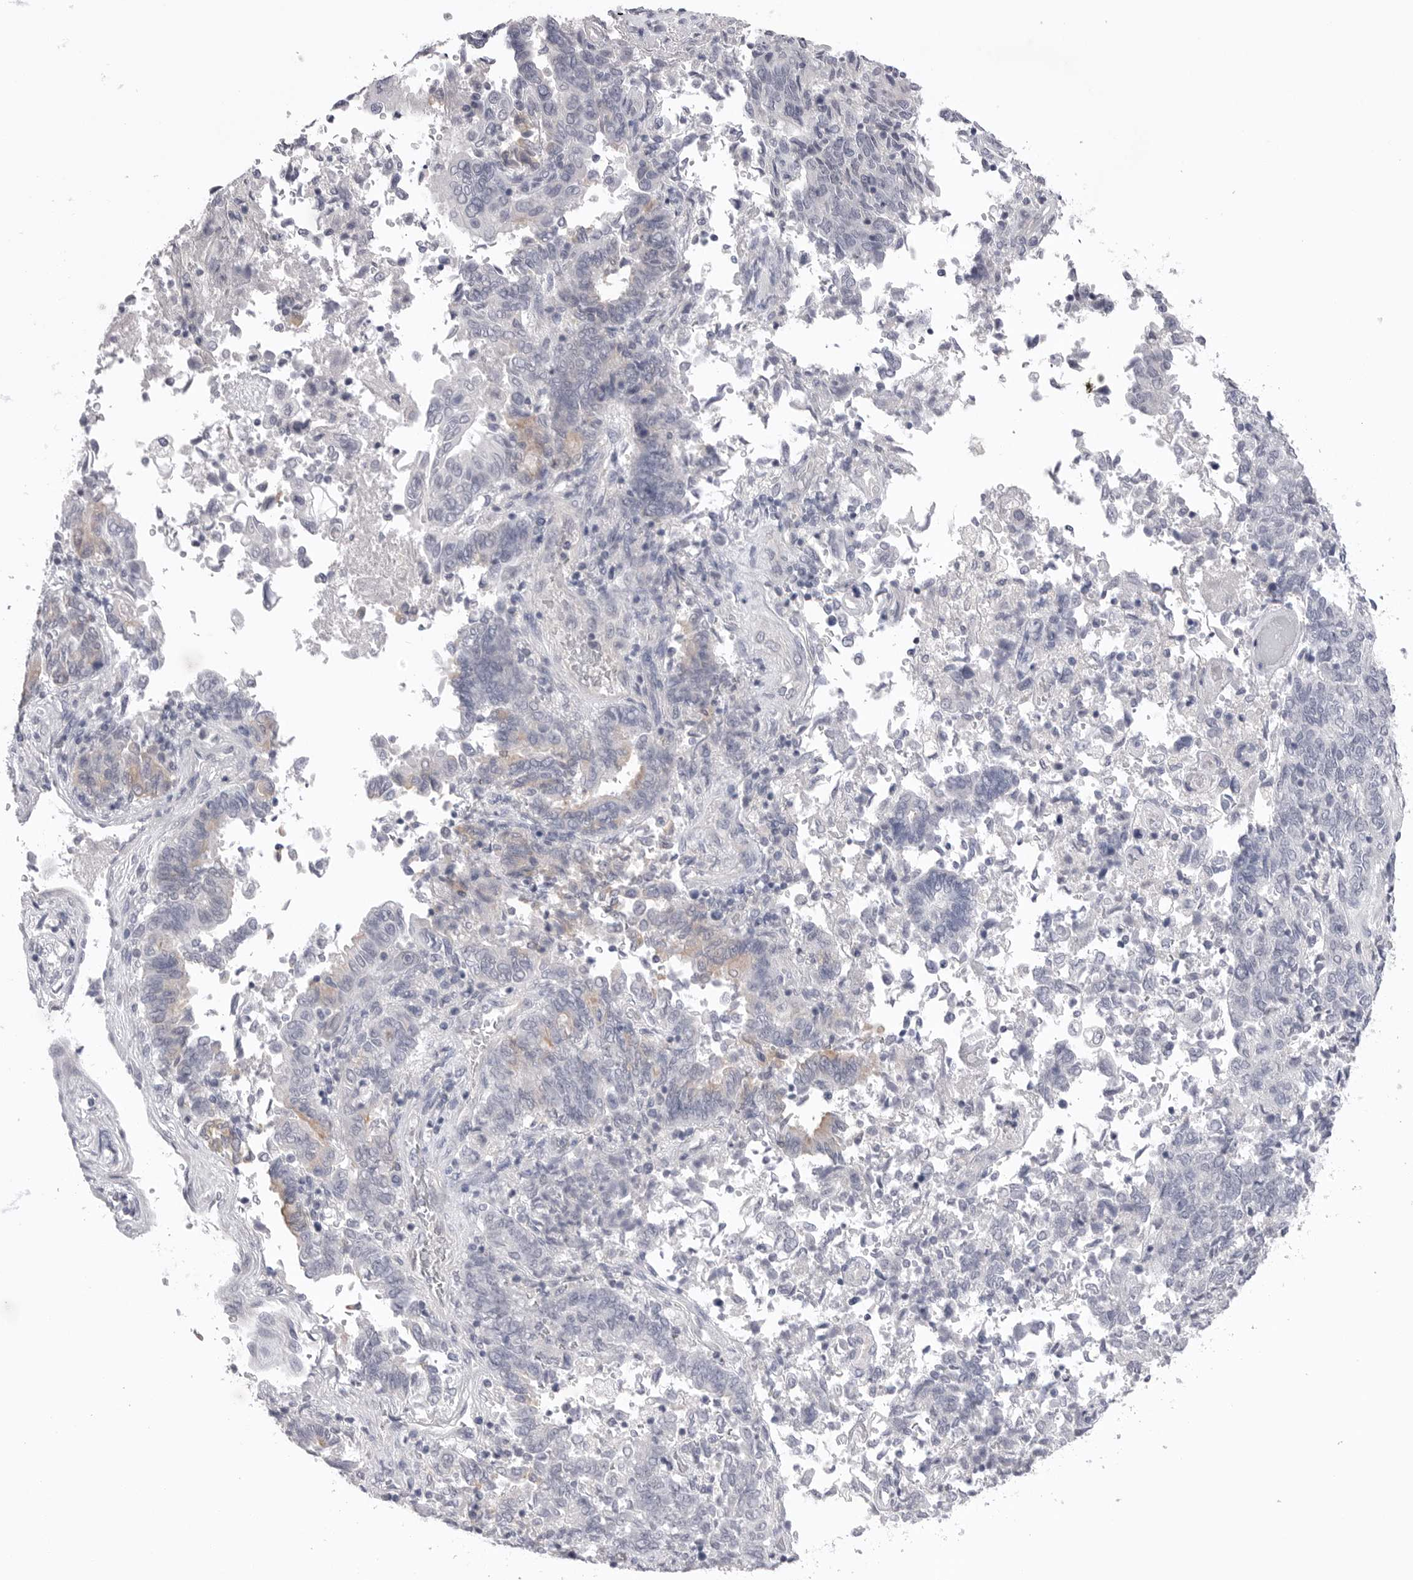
{"staining": {"intensity": "negative", "quantity": "none", "location": "none"}, "tissue": "endometrial cancer", "cell_type": "Tumor cells", "image_type": "cancer", "snomed": [{"axis": "morphology", "description": "Adenocarcinoma, NOS"}, {"axis": "topography", "description": "Endometrium"}], "caption": "Photomicrograph shows no protein staining in tumor cells of endometrial cancer tissue.", "gene": "DLGAP3", "patient": {"sex": "female", "age": 80}}